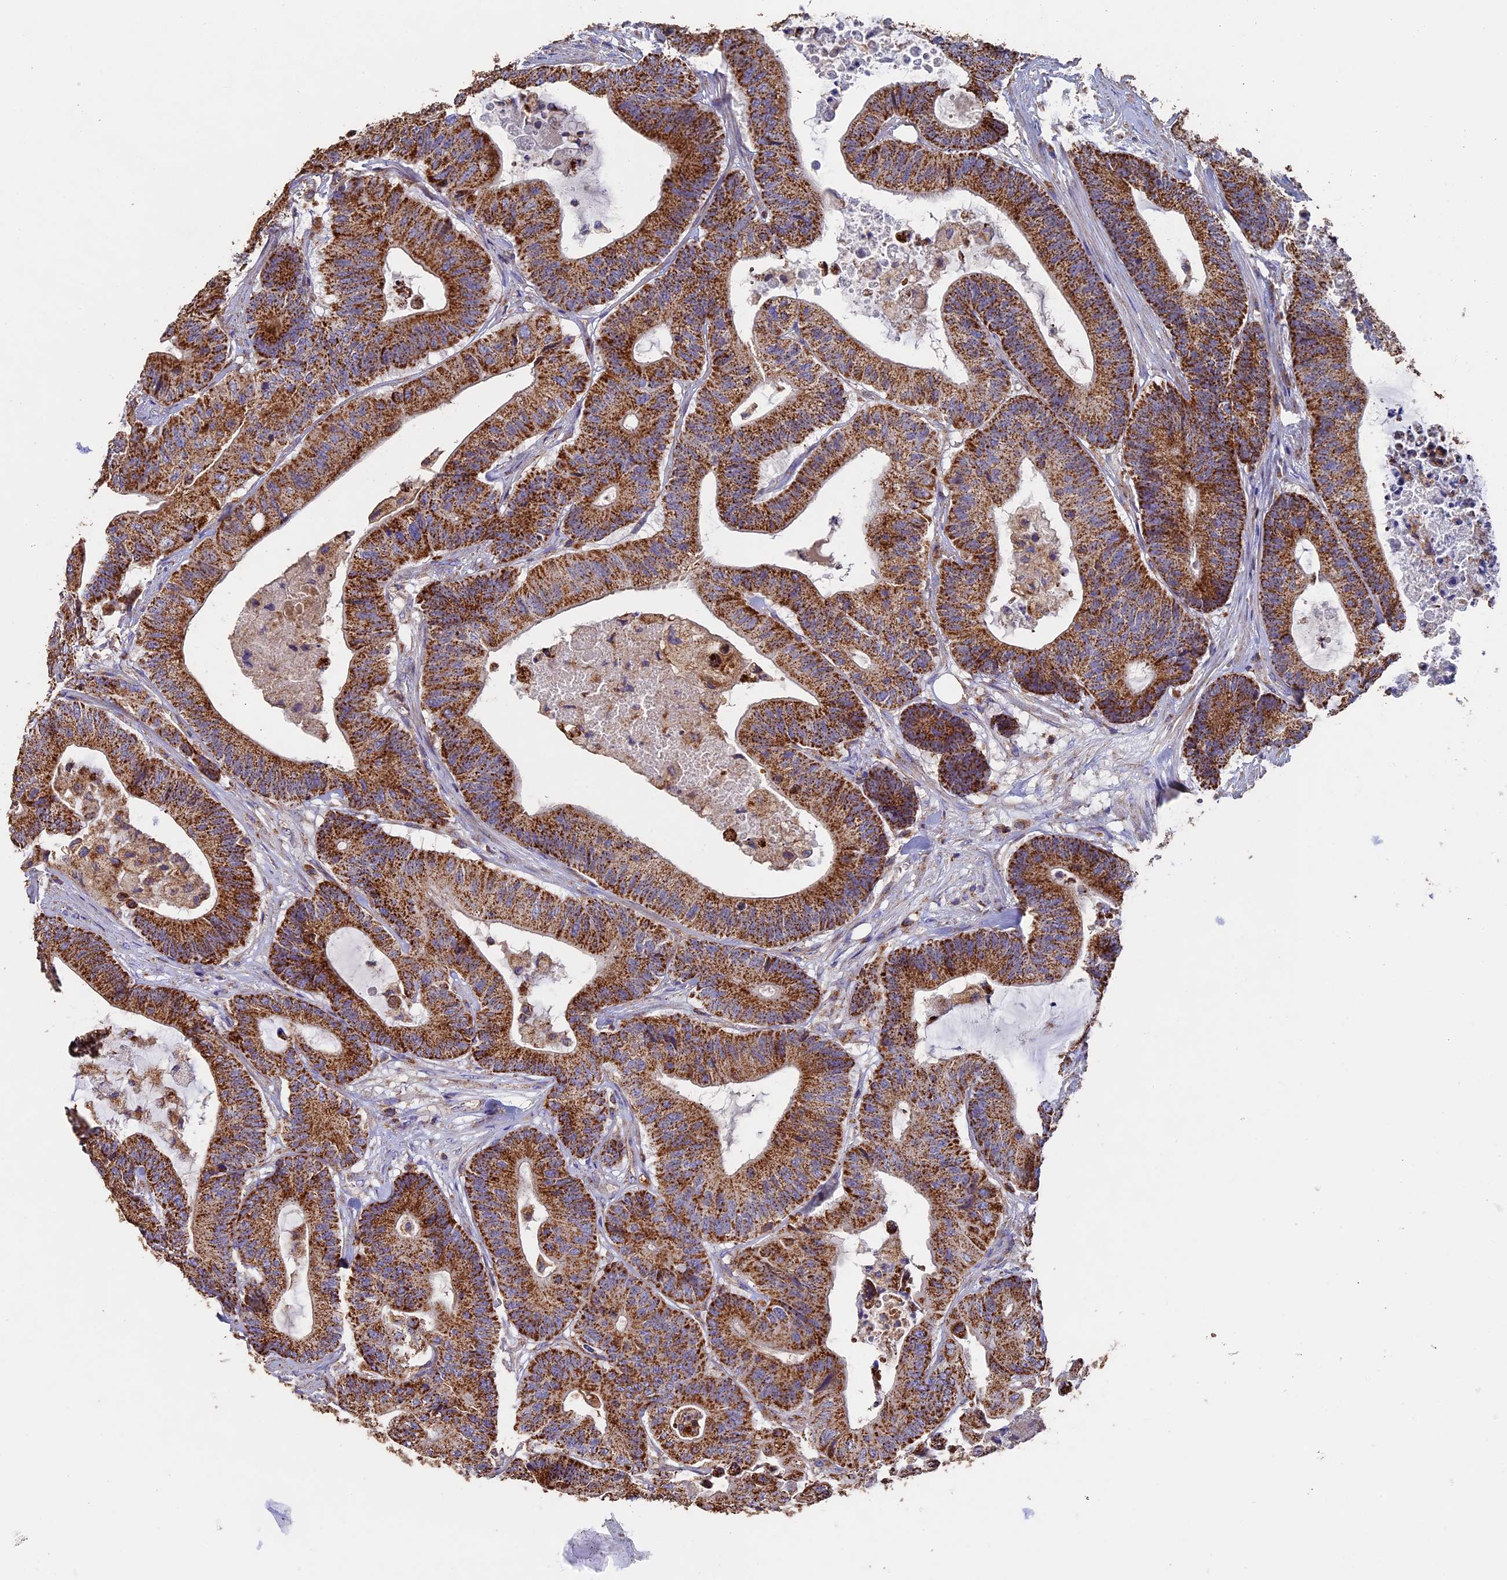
{"staining": {"intensity": "strong", "quantity": ">75%", "location": "cytoplasmic/membranous"}, "tissue": "colorectal cancer", "cell_type": "Tumor cells", "image_type": "cancer", "snomed": [{"axis": "morphology", "description": "Adenocarcinoma, NOS"}, {"axis": "topography", "description": "Colon"}], "caption": "Colorectal adenocarcinoma tissue displays strong cytoplasmic/membranous positivity in about >75% of tumor cells, visualized by immunohistochemistry. The staining is performed using DAB brown chromogen to label protein expression. The nuclei are counter-stained blue using hematoxylin.", "gene": "ADAT1", "patient": {"sex": "female", "age": 84}}